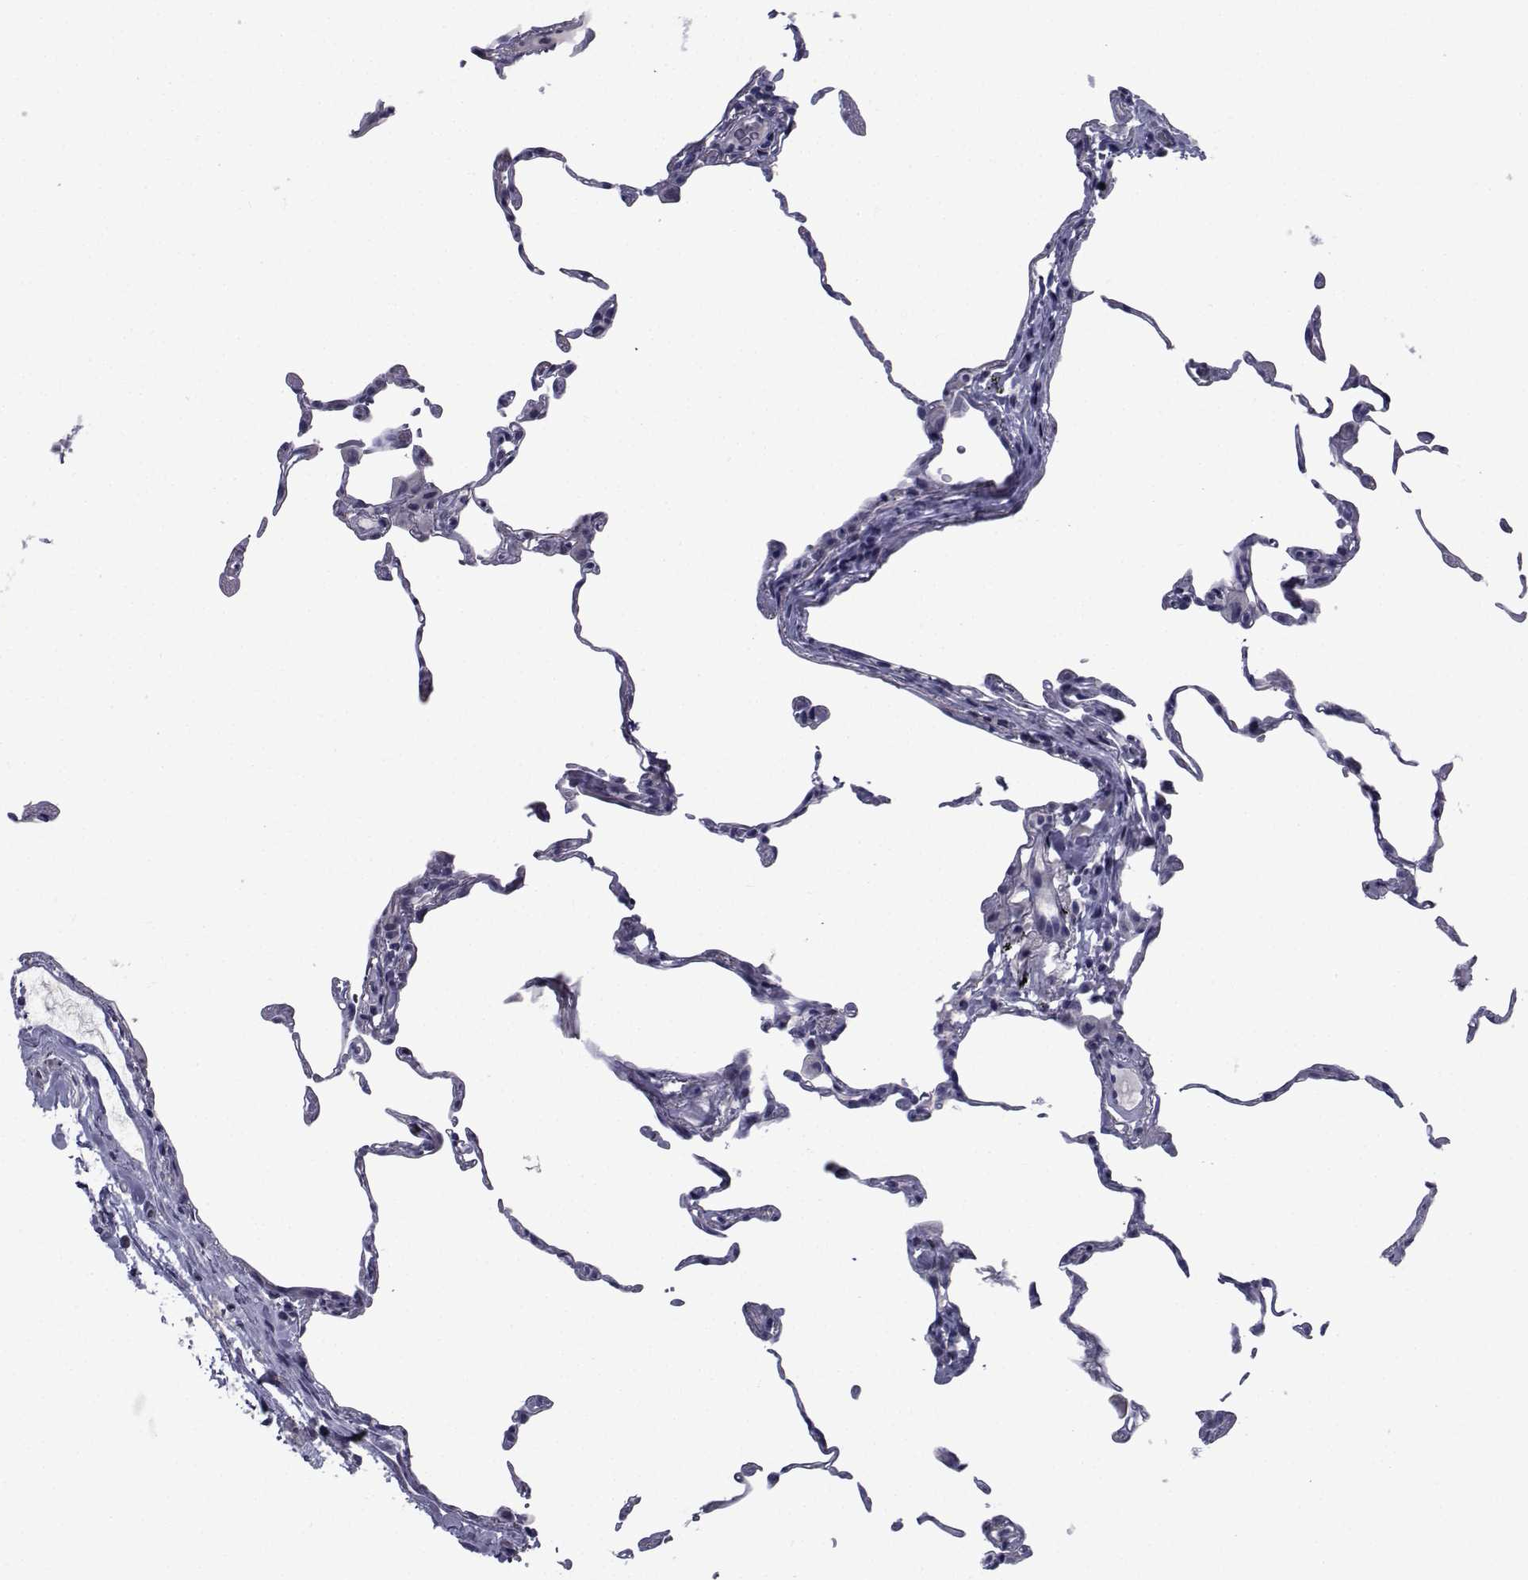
{"staining": {"intensity": "negative", "quantity": "none", "location": "none"}, "tissue": "lung", "cell_type": "Alveolar cells", "image_type": "normal", "snomed": [{"axis": "morphology", "description": "Normal tissue, NOS"}, {"axis": "topography", "description": "Lung"}], "caption": "DAB (3,3'-diaminobenzidine) immunohistochemical staining of normal lung shows no significant positivity in alveolar cells.", "gene": "CHRNA1", "patient": {"sex": "female", "age": 57}}